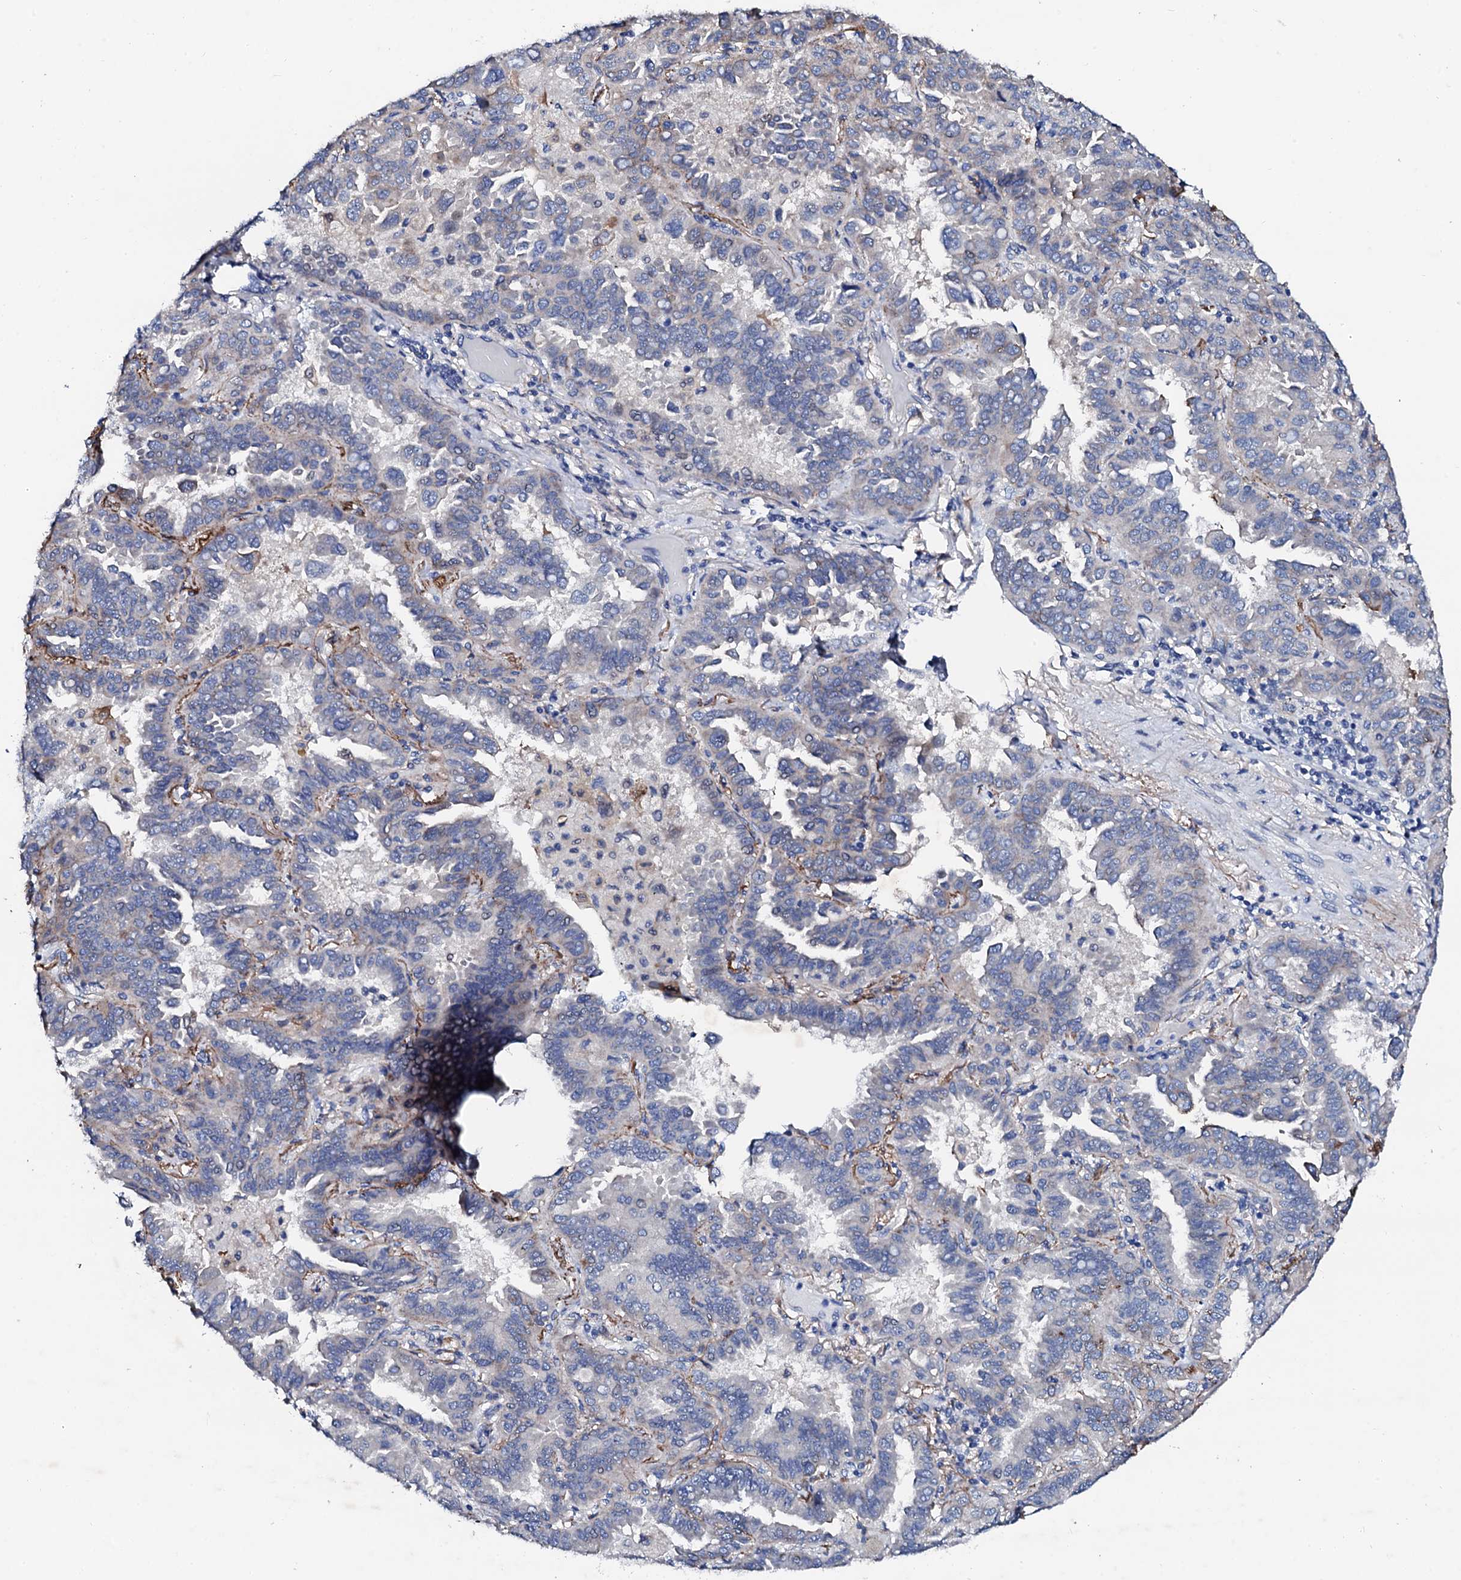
{"staining": {"intensity": "negative", "quantity": "none", "location": "none"}, "tissue": "lung cancer", "cell_type": "Tumor cells", "image_type": "cancer", "snomed": [{"axis": "morphology", "description": "Adenocarcinoma, NOS"}, {"axis": "topography", "description": "Lung"}], "caption": "Image shows no significant protein positivity in tumor cells of lung cancer (adenocarcinoma).", "gene": "TRDN", "patient": {"sex": "male", "age": 64}}